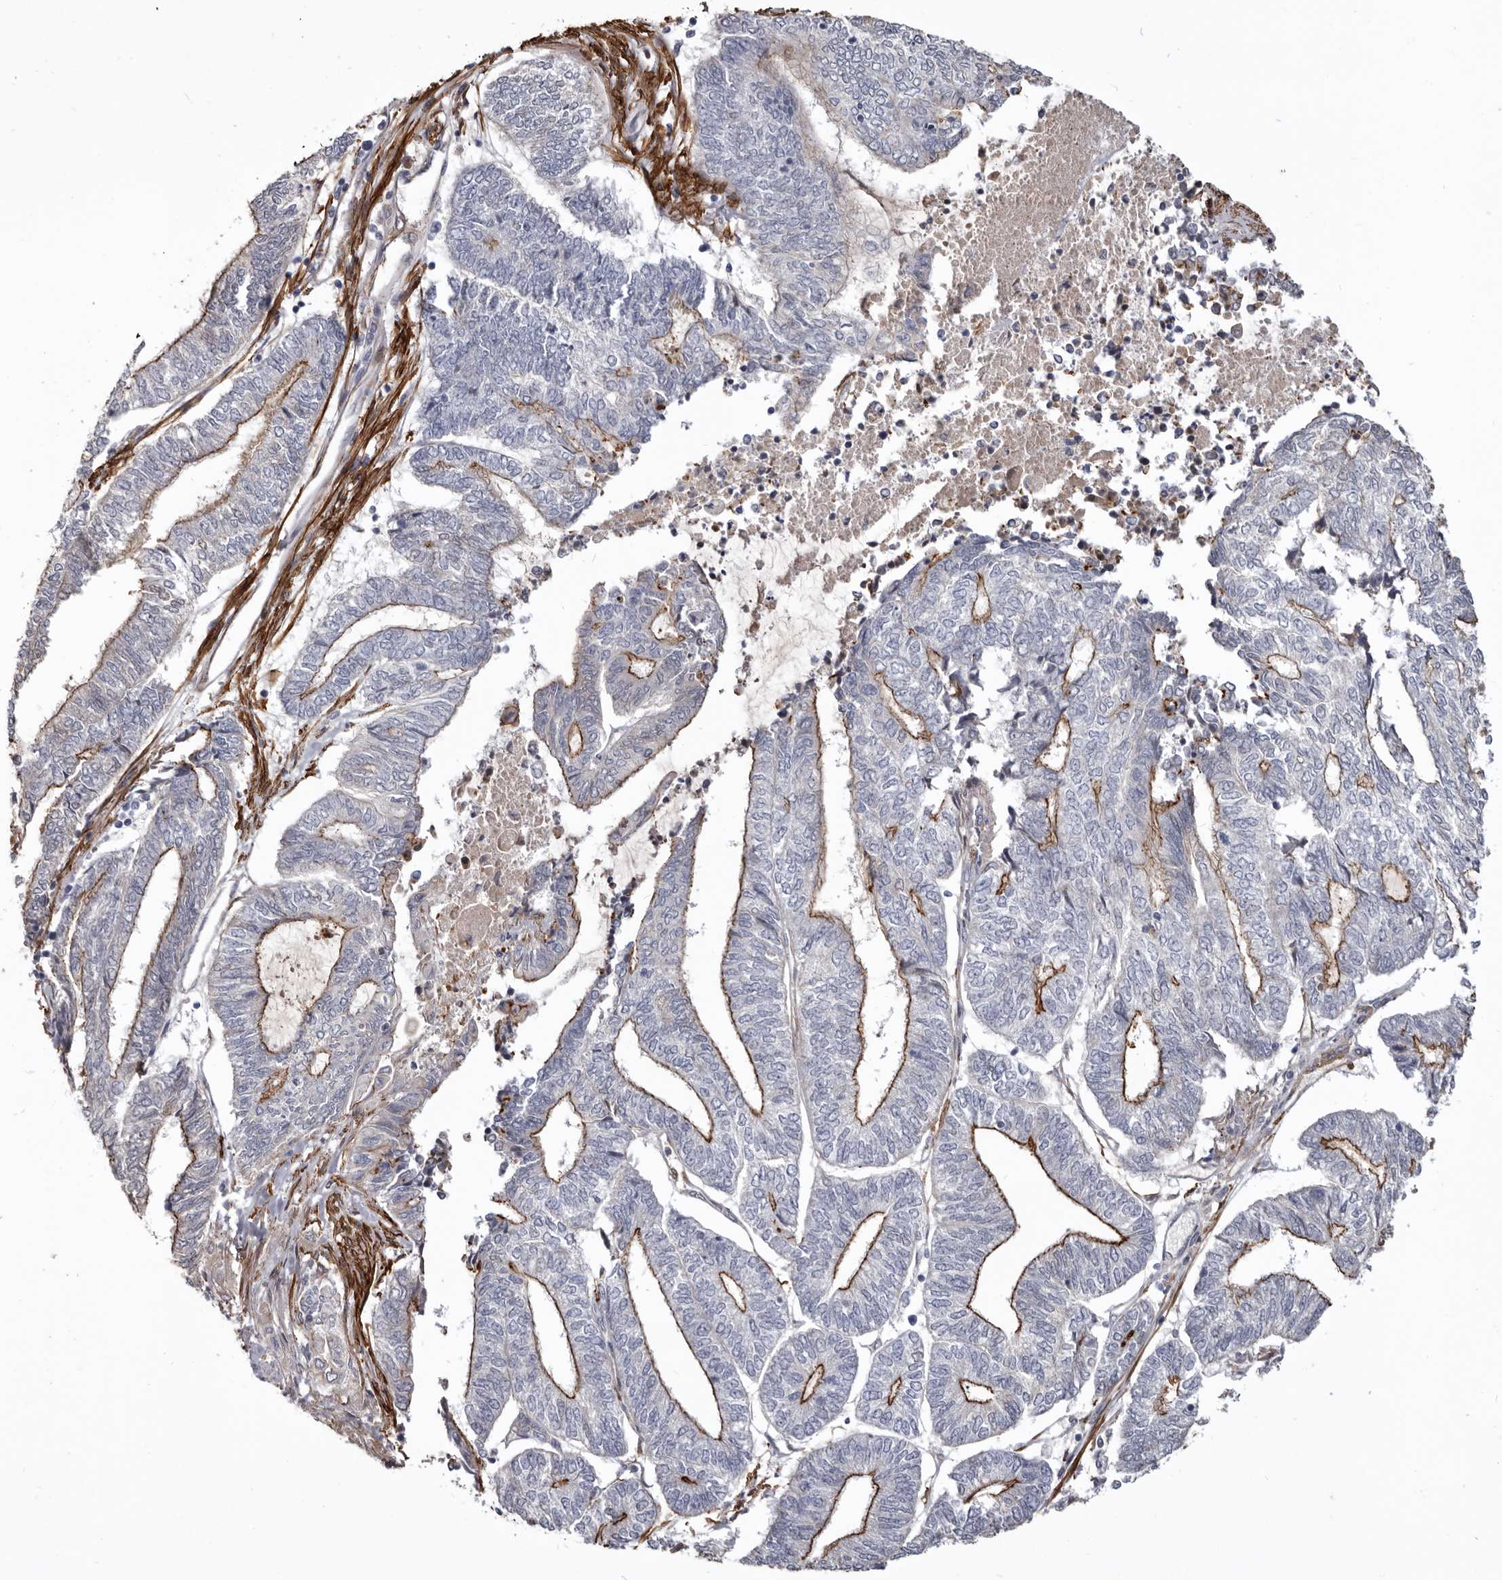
{"staining": {"intensity": "moderate", "quantity": "25%-75%", "location": "cytoplasmic/membranous"}, "tissue": "endometrial cancer", "cell_type": "Tumor cells", "image_type": "cancer", "snomed": [{"axis": "morphology", "description": "Adenocarcinoma, NOS"}, {"axis": "topography", "description": "Uterus"}, {"axis": "topography", "description": "Endometrium"}], "caption": "Immunohistochemistry image of neoplastic tissue: endometrial cancer stained using immunohistochemistry (IHC) displays medium levels of moderate protein expression localized specifically in the cytoplasmic/membranous of tumor cells, appearing as a cytoplasmic/membranous brown color.", "gene": "CGN", "patient": {"sex": "female", "age": 70}}